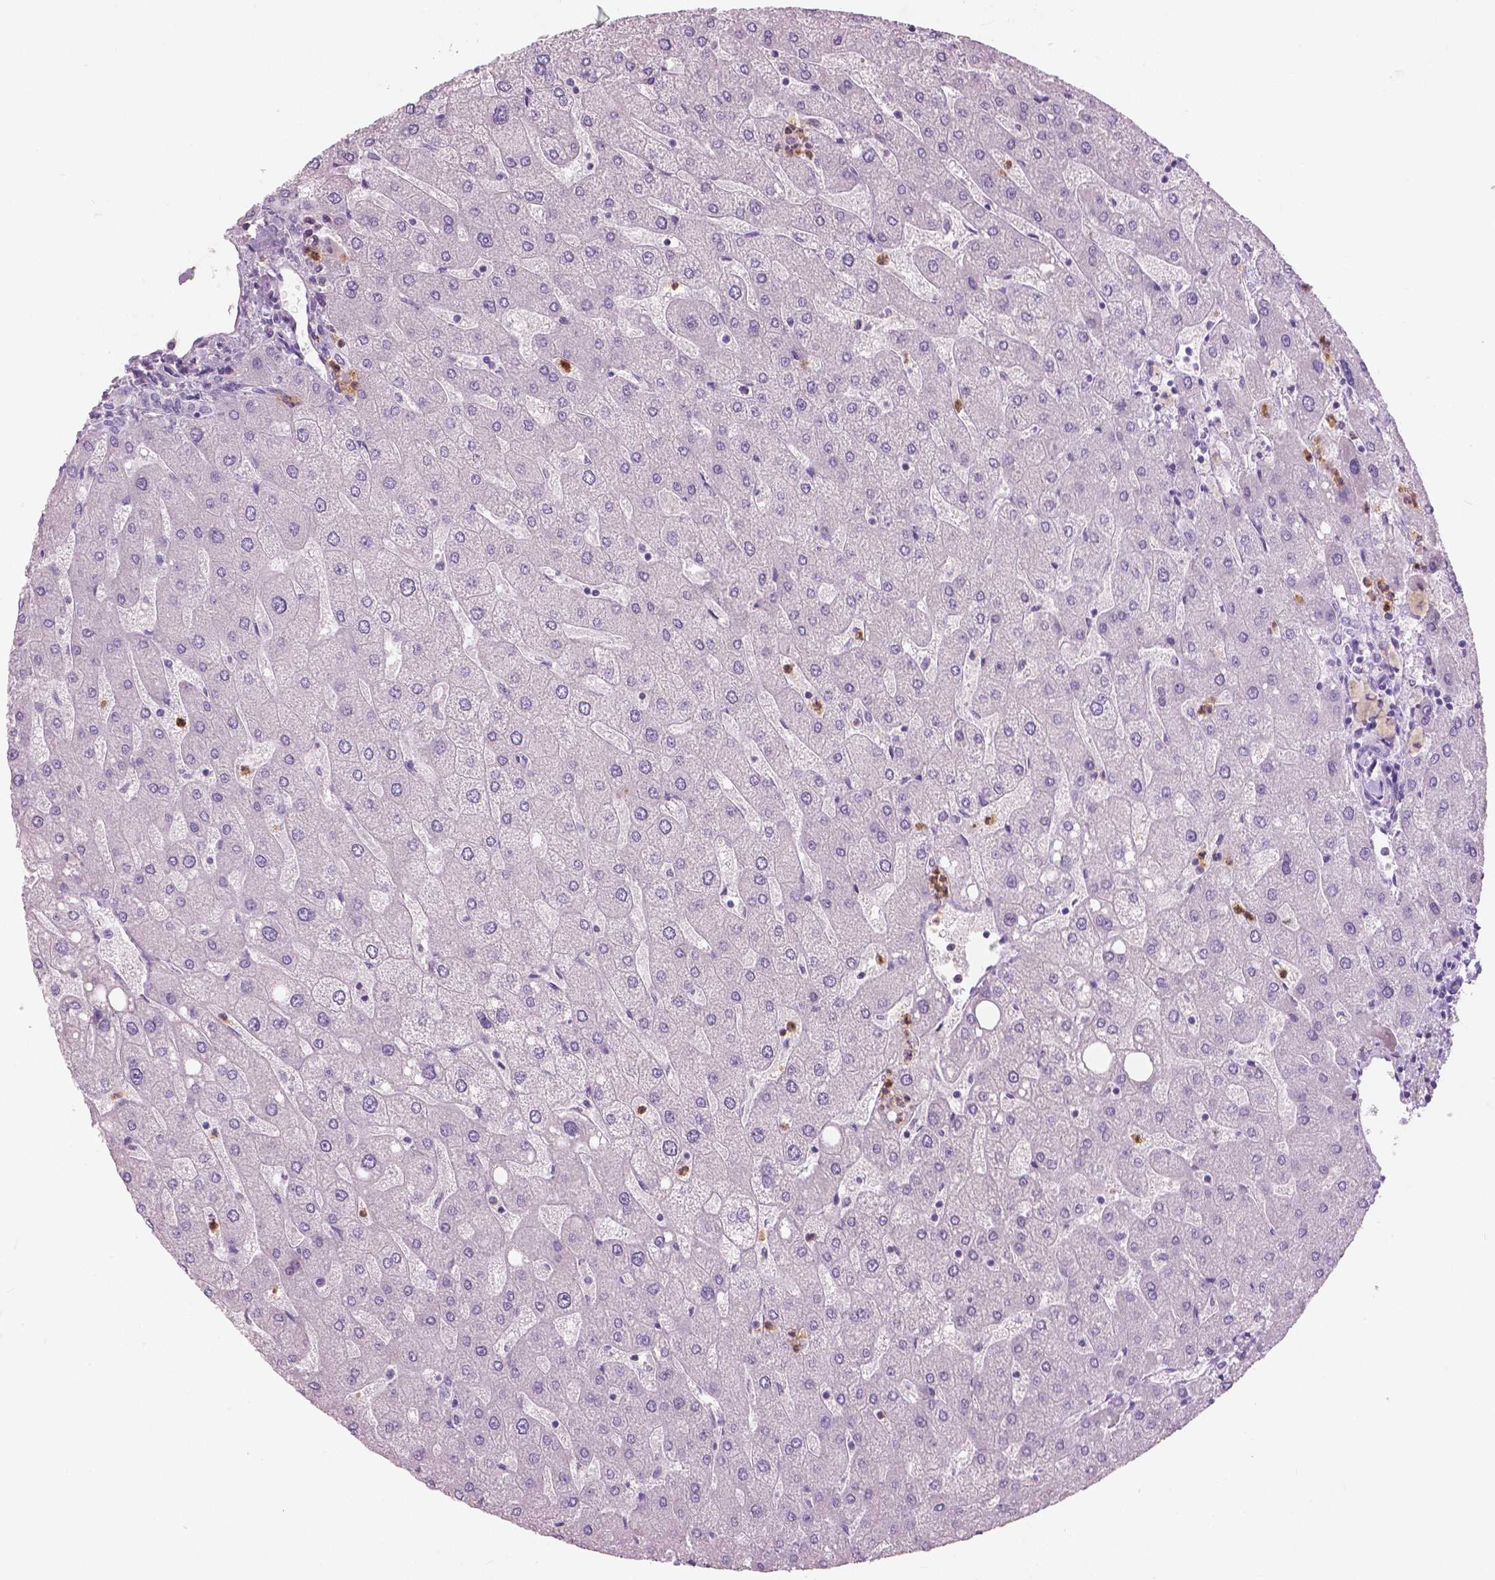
{"staining": {"intensity": "negative", "quantity": "none", "location": "none"}, "tissue": "liver", "cell_type": "Cholangiocytes", "image_type": "normal", "snomed": [{"axis": "morphology", "description": "Normal tissue, NOS"}, {"axis": "topography", "description": "Liver"}], "caption": "A photomicrograph of liver stained for a protein shows no brown staining in cholangiocytes. The staining was performed using DAB (3,3'-diaminobenzidine) to visualize the protein expression in brown, while the nuclei were stained in blue with hematoxylin (Magnification: 20x).", "gene": "CXCR2", "patient": {"sex": "male", "age": 67}}